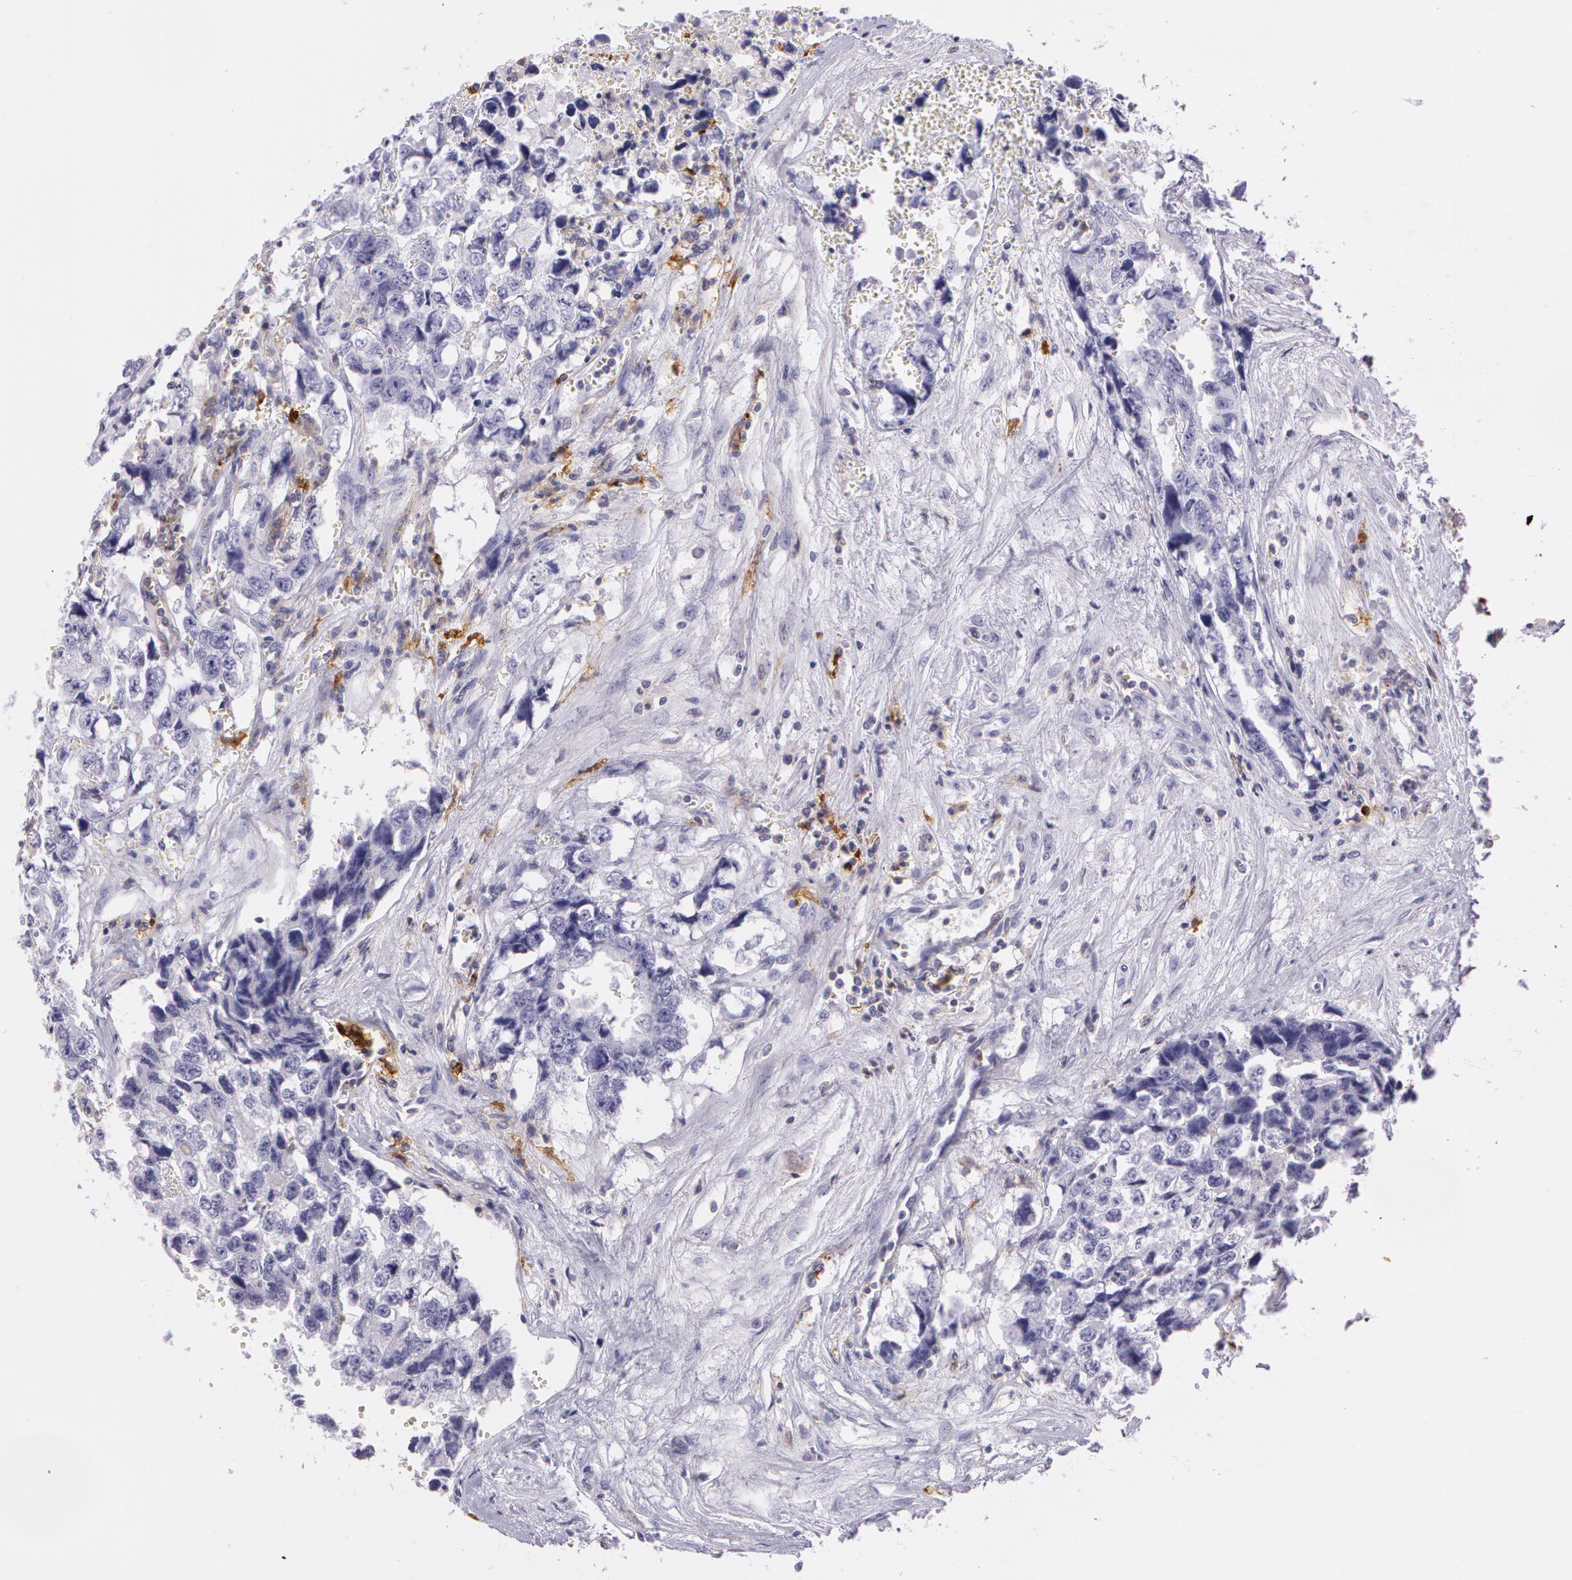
{"staining": {"intensity": "moderate", "quantity": "<25%", "location": "cytoplasmic/membranous"}, "tissue": "testis cancer", "cell_type": "Tumor cells", "image_type": "cancer", "snomed": [{"axis": "morphology", "description": "Carcinoma, Embryonal, NOS"}, {"axis": "topography", "description": "Testis"}], "caption": "Human testis embryonal carcinoma stained with a protein marker displays moderate staining in tumor cells.", "gene": "LY75", "patient": {"sex": "male", "age": 31}}